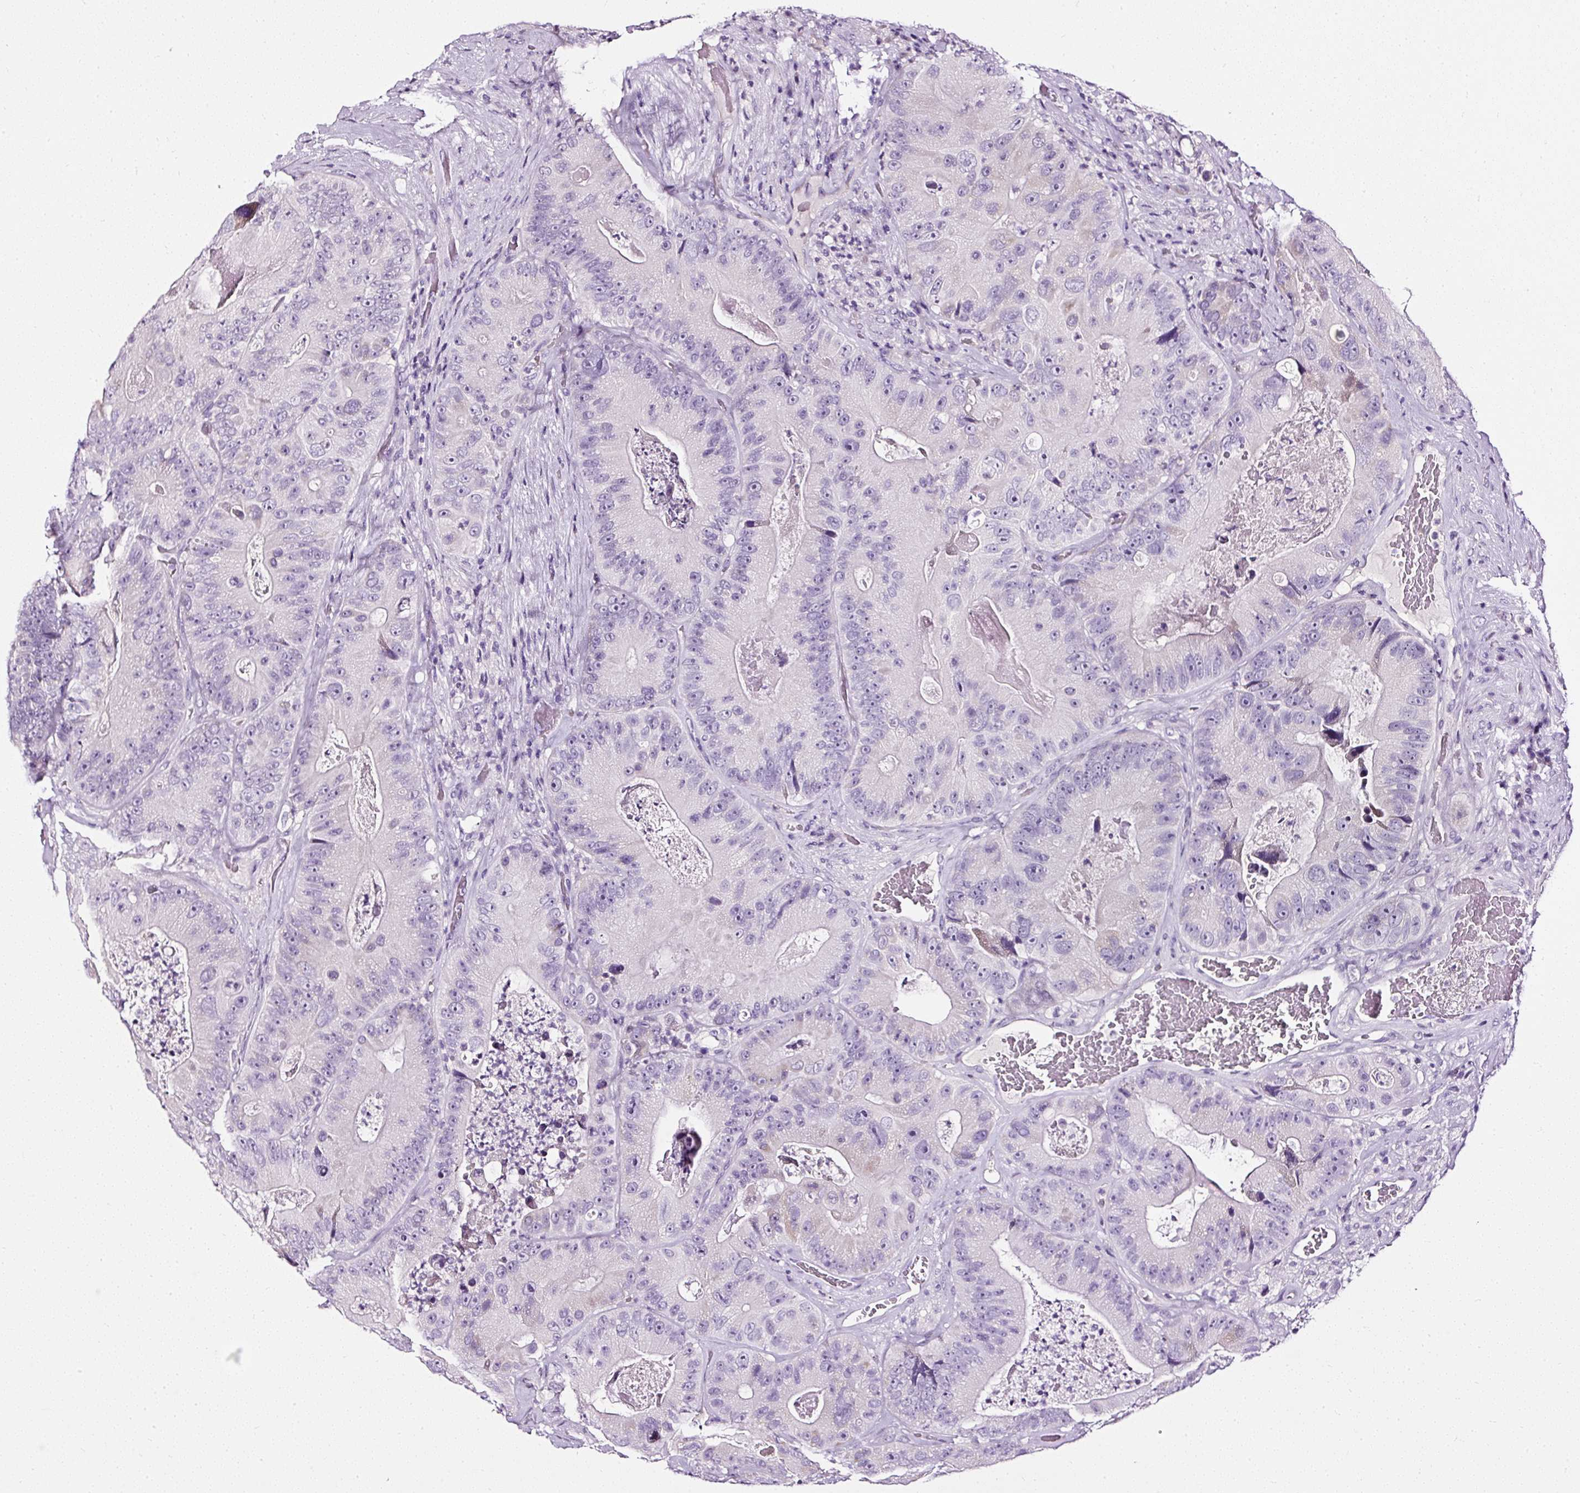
{"staining": {"intensity": "negative", "quantity": "none", "location": "none"}, "tissue": "colorectal cancer", "cell_type": "Tumor cells", "image_type": "cancer", "snomed": [{"axis": "morphology", "description": "Adenocarcinoma, NOS"}, {"axis": "topography", "description": "Colon"}], "caption": "IHC of human colorectal cancer reveals no staining in tumor cells.", "gene": "ATP2A1", "patient": {"sex": "female", "age": 86}}